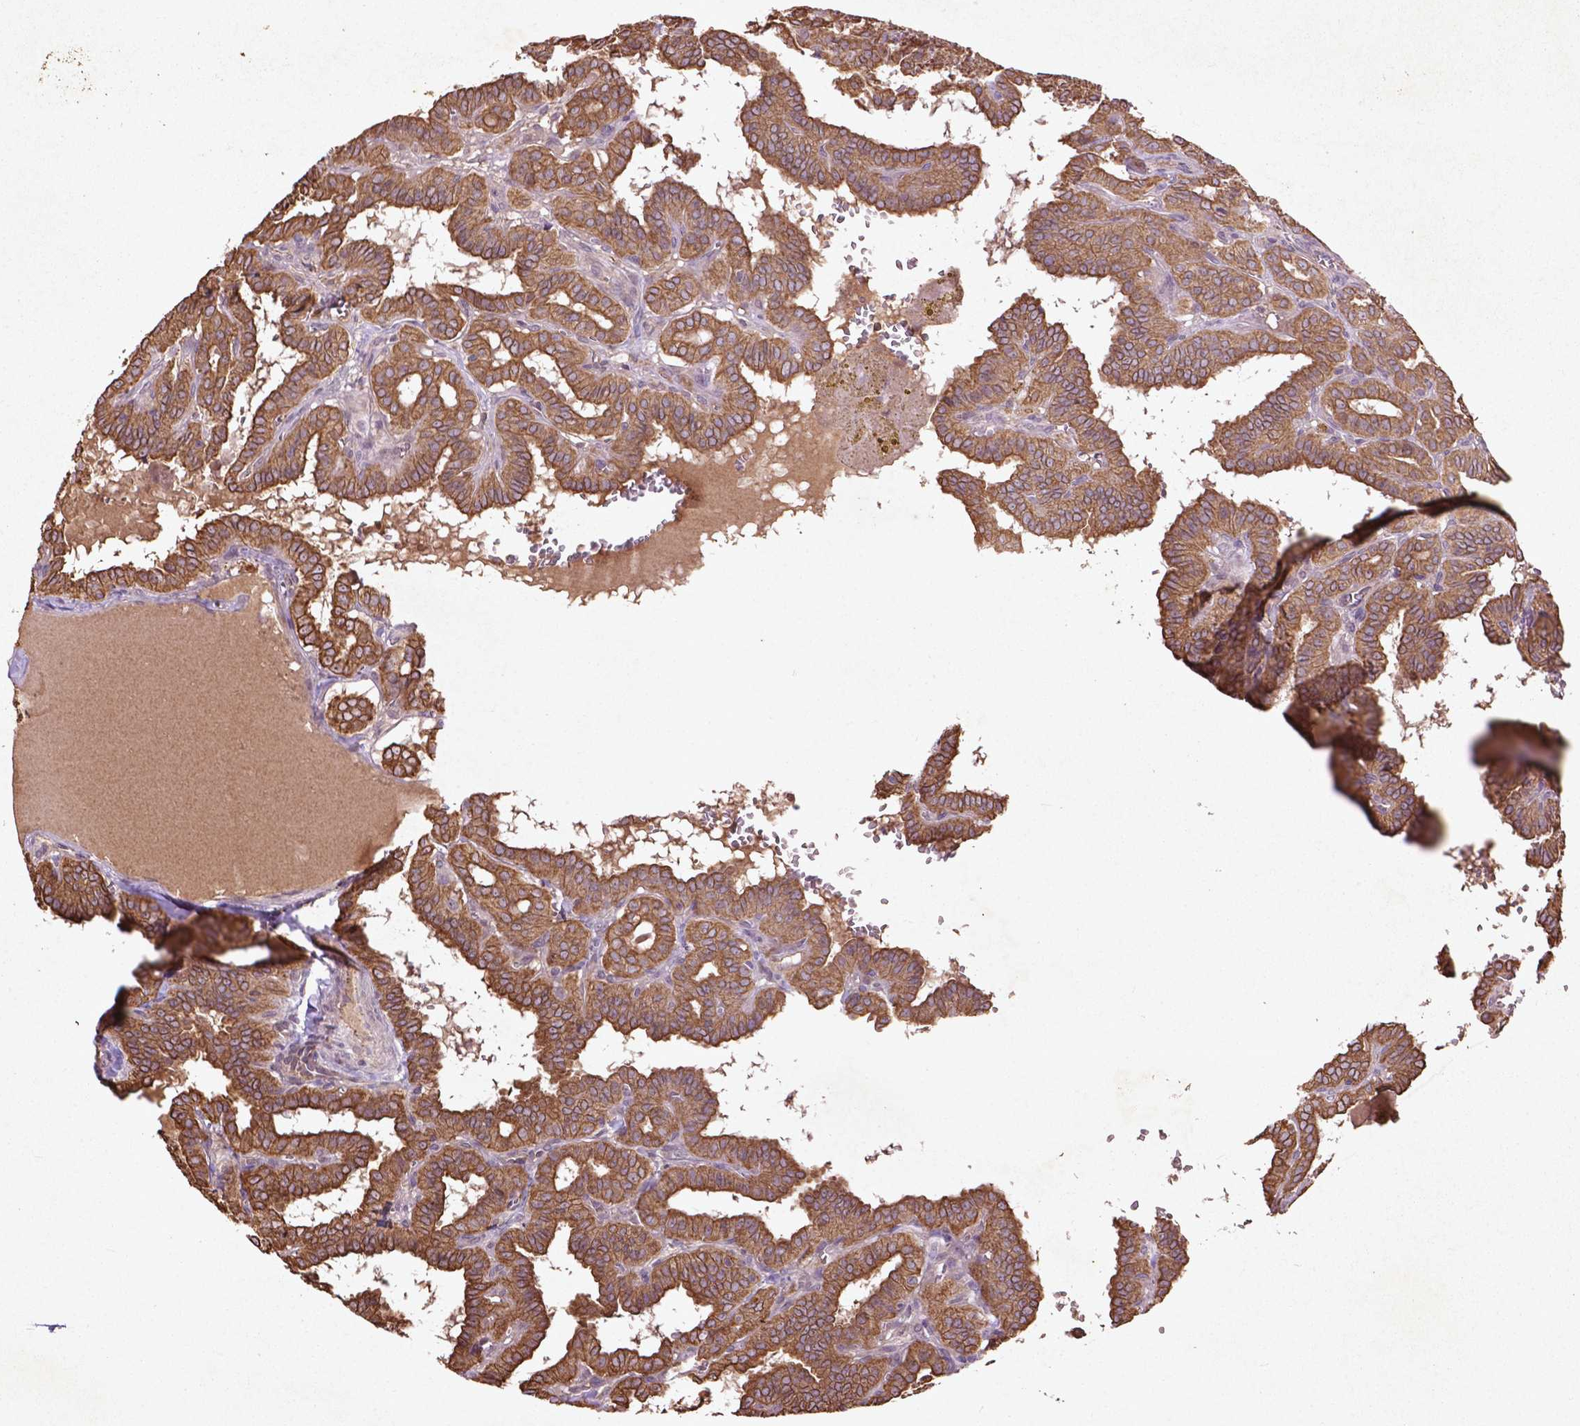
{"staining": {"intensity": "moderate", "quantity": ">75%", "location": "cytoplasmic/membranous"}, "tissue": "thyroid cancer", "cell_type": "Tumor cells", "image_type": "cancer", "snomed": [{"axis": "morphology", "description": "Papillary adenocarcinoma, NOS"}, {"axis": "topography", "description": "Thyroid gland"}], "caption": "High-magnification brightfield microscopy of thyroid papillary adenocarcinoma stained with DAB (3,3'-diaminobenzidine) (brown) and counterstained with hematoxylin (blue). tumor cells exhibit moderate cytoplasmic/membranous staining is identified in approximately>75% of cells.", "gene": "COQ2", "patient": {"sex": "female", "age": 21}}